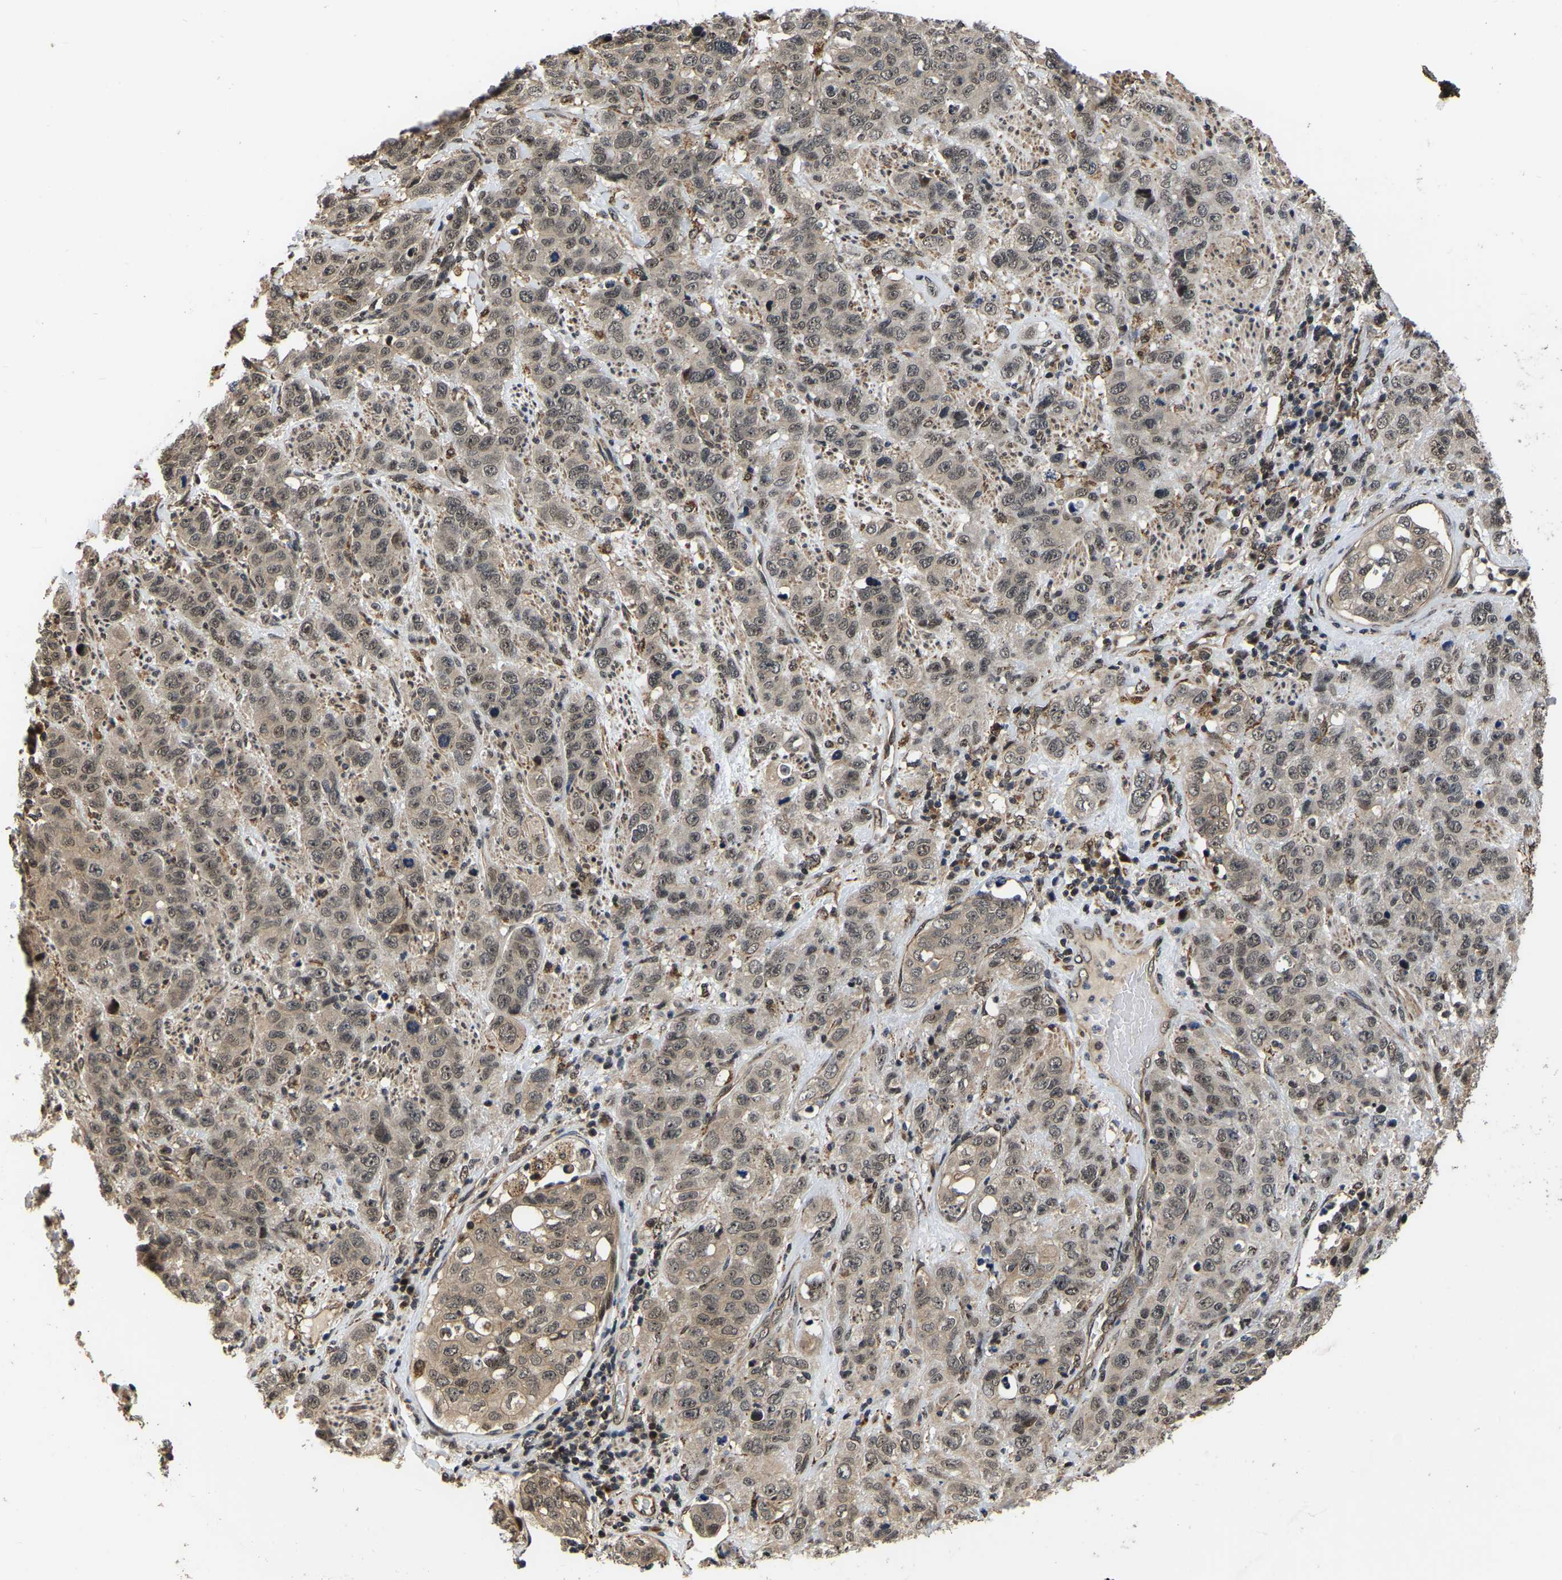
{"staining": {"intensity": "weak", "quantity": ">75%", "location": "cytoplasmic/membranous,nuclear"}, "tissue": "stomach cancer", "cell_type": "Tumor cells", "image_type": "cancer", "snomed": [{"axis": "morphology", "description": "Adenocarcinoma, NOS"}, {"axis": "topography", "description": "Stomach"}], "caption": "Weak cytoplasmic/membranous and nuclear expression is present in approximately >75% of tumor cells in stomach cancer (adenocarcinoma).", "gene": "CIAO1", "patient": {"sex": "male", "age": 48}}